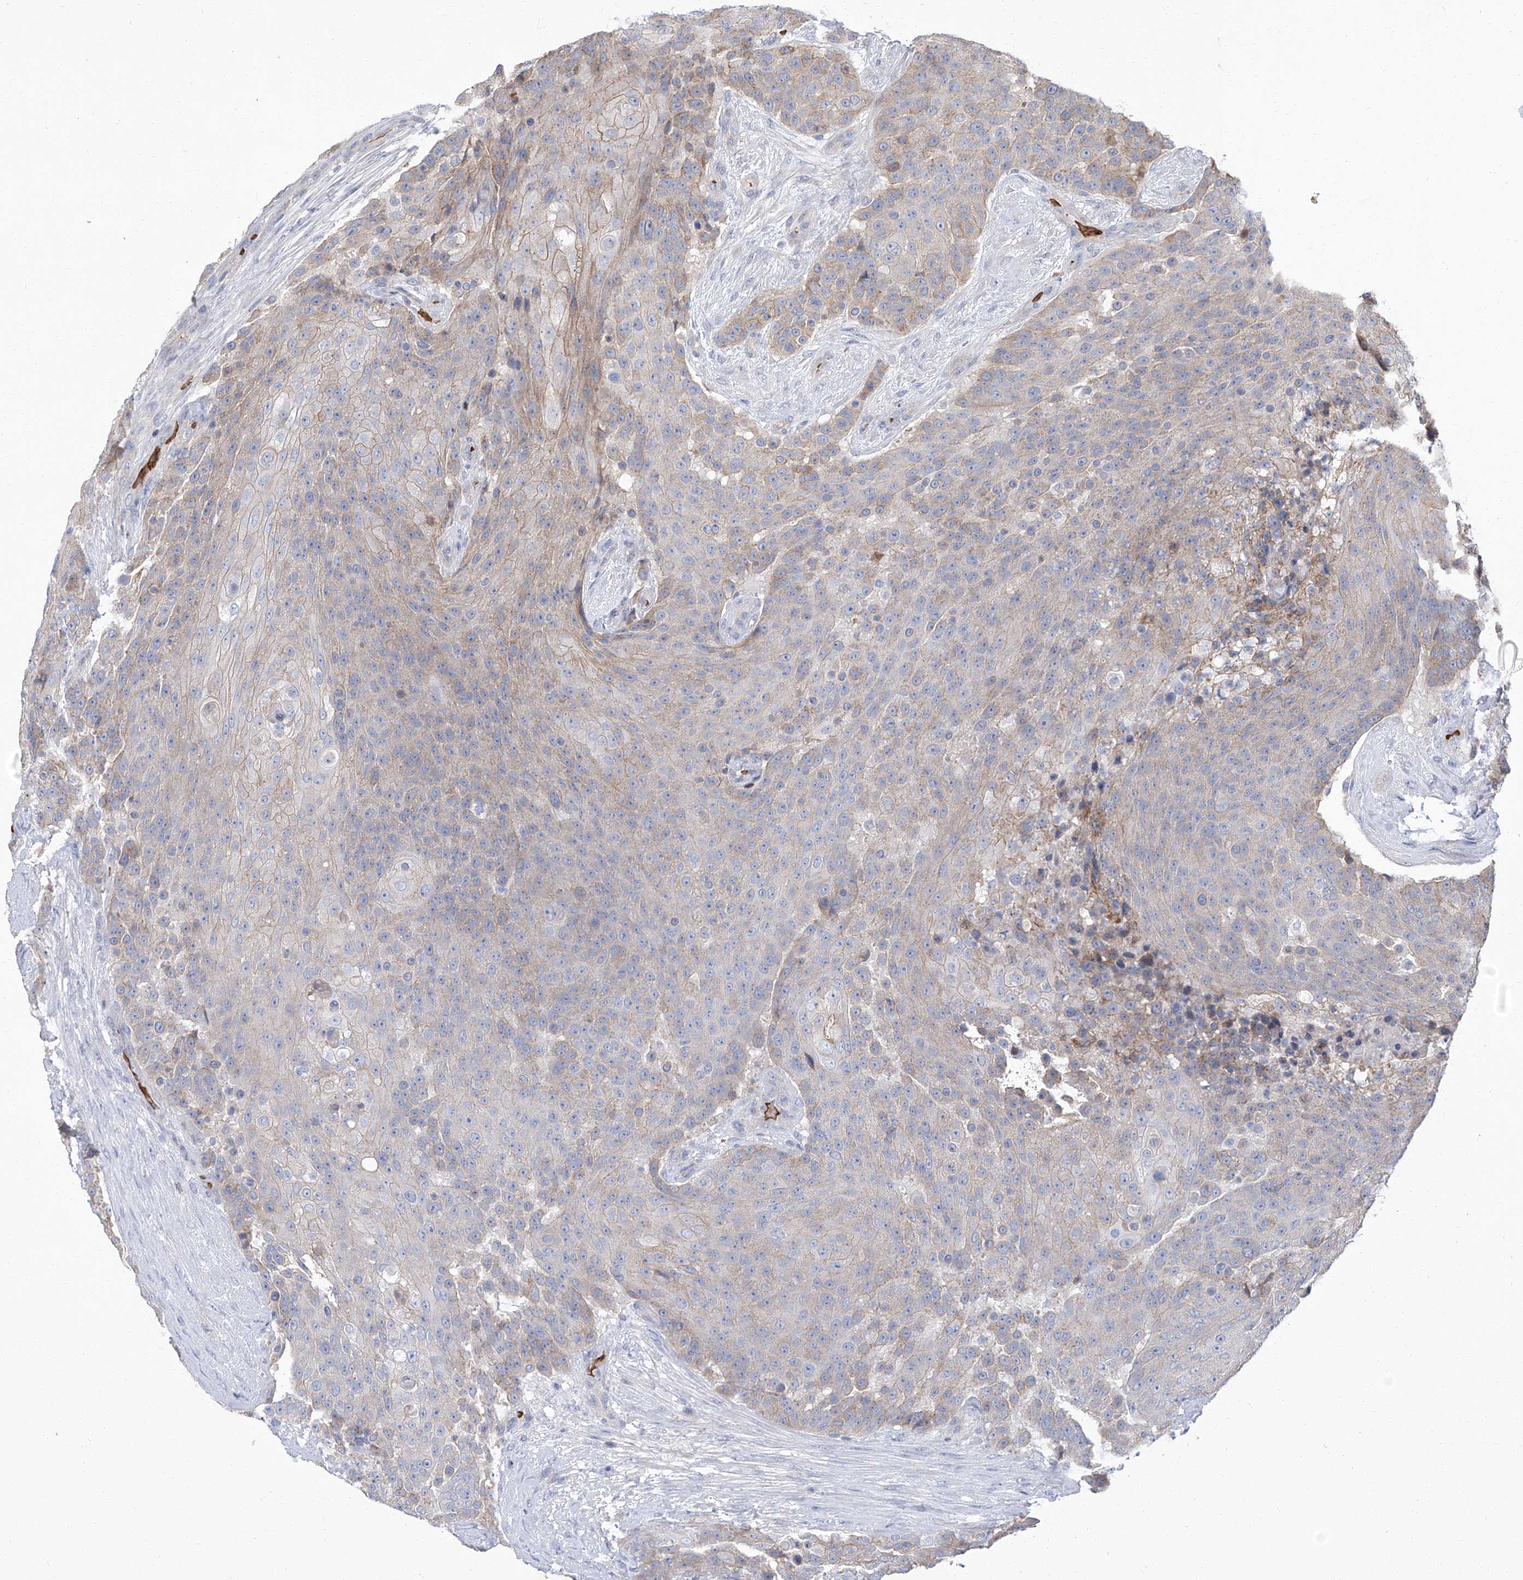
{"staining": {"intensity": "weak", "quantity": "<25%", "location": "cytoplasmic/membranous"}, "tissue": "urothelial cancer", "cell_type": "Tumor cells", "image_type": "cancer", "snomed": [{"axis": "morphology", "description": "Urothelial carcinoma, High grade"}, {"axis": "topography", "description": "Urinary bladder"}], "caption": "Immunohistochemical staining of human high-grade urothelial carcinoma demonstrates no significant positivity in tumor cells.", "gene": "PARD3", "patient": {"sex": "female", "age": 63}}